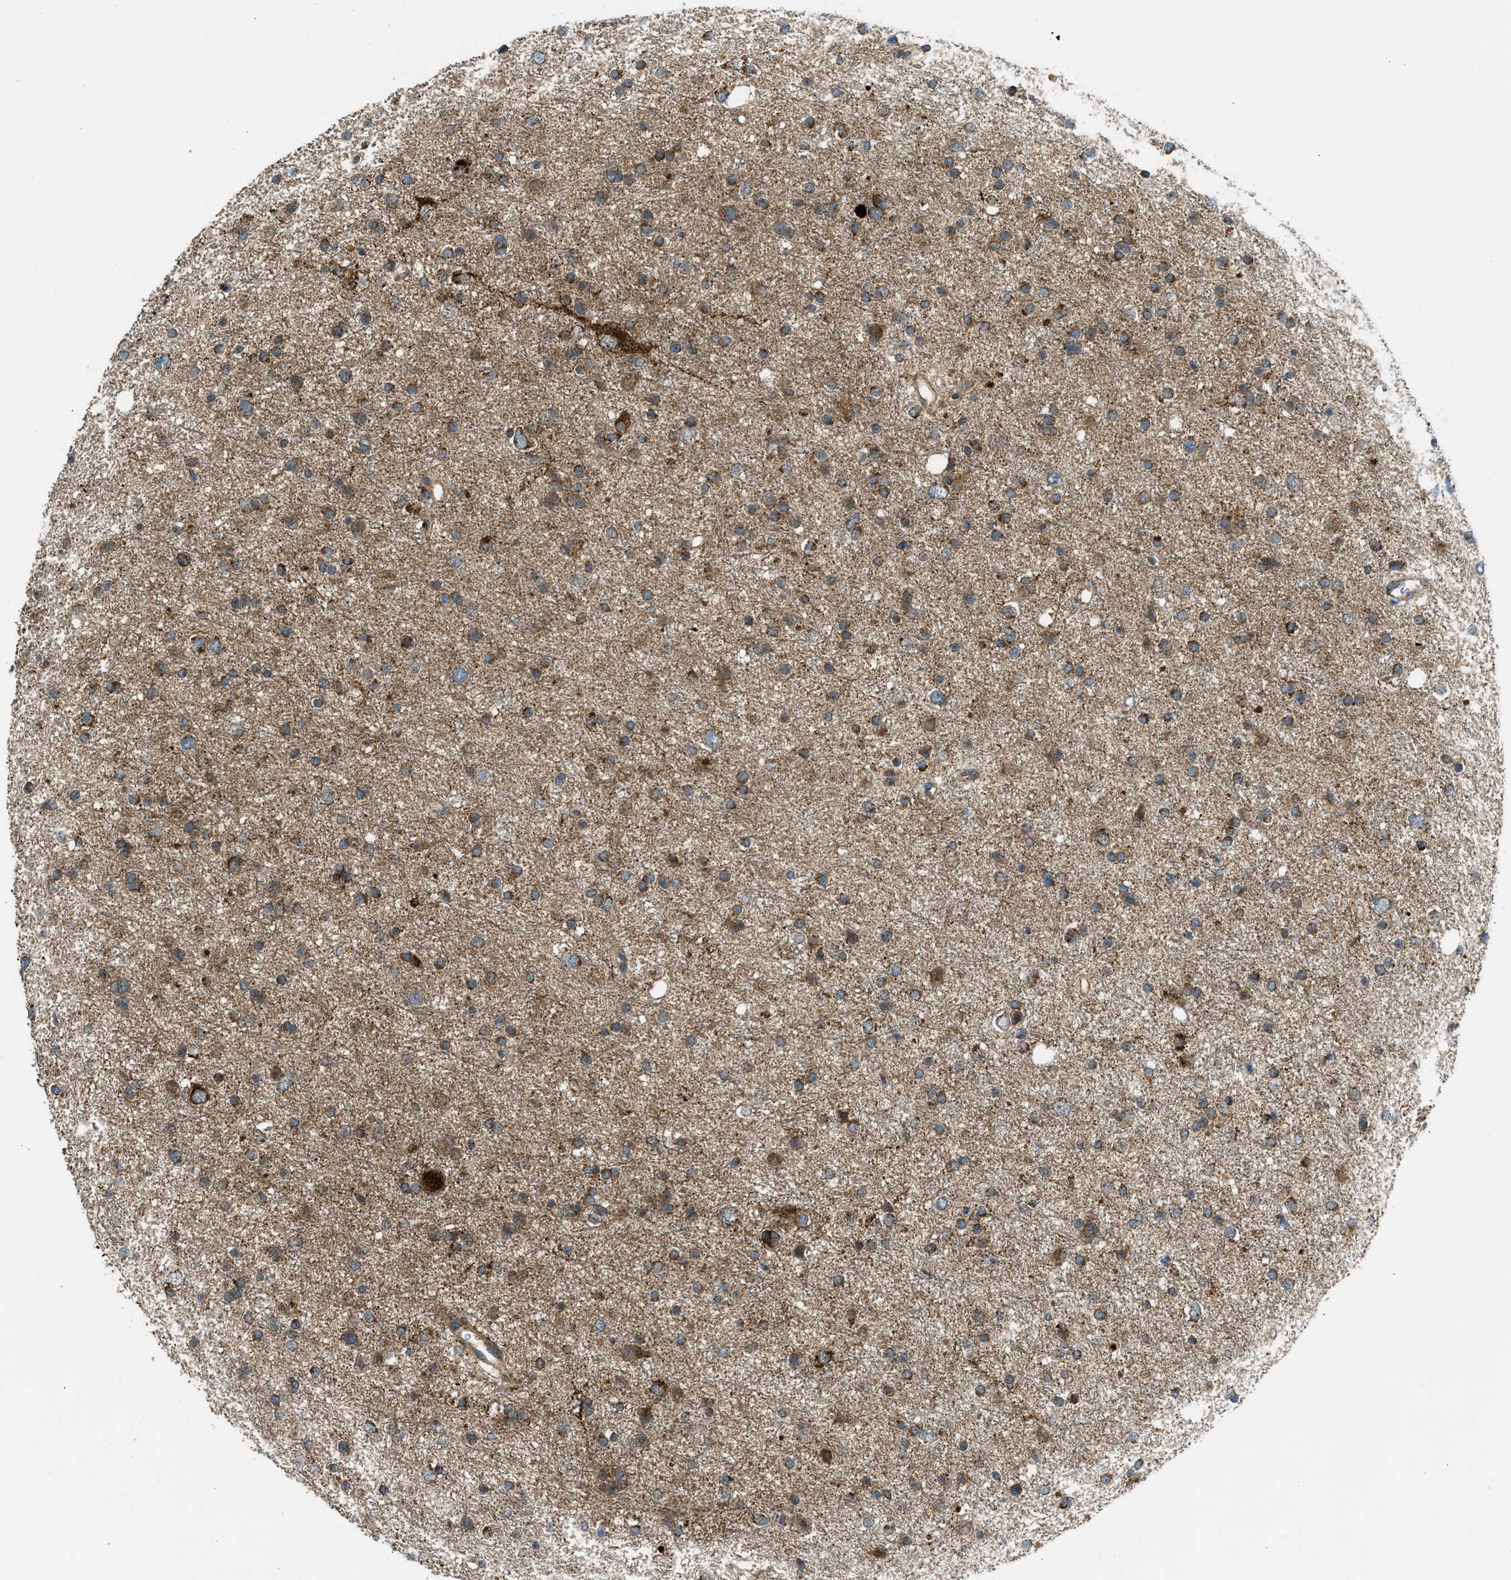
{"staining": {"intensity": "moderate", "quantity": ">75%", "location": "cytoplasmic/membranous"}, "tissue": "glioma", "cell_type": "Tumor cells", "image_type": "cancer", "snomed": [{"axis": "morphology", "description": "Glioma, malignant, Low grade"}, {"axis": "topography", "description": "Brain"}], "caption": "Tumor cells show moderate cytoplasmic/membranous expression in approximately >75% of cells in malignant low-grade glioma. (Stains: DAB (3,3'-diaminobenzidine) in brown, nuclei in blue, Microscopy: brightfield microscopy at high magnification).", "gene": "SESN2", "patient": {"sex": "female", "age": 37}}